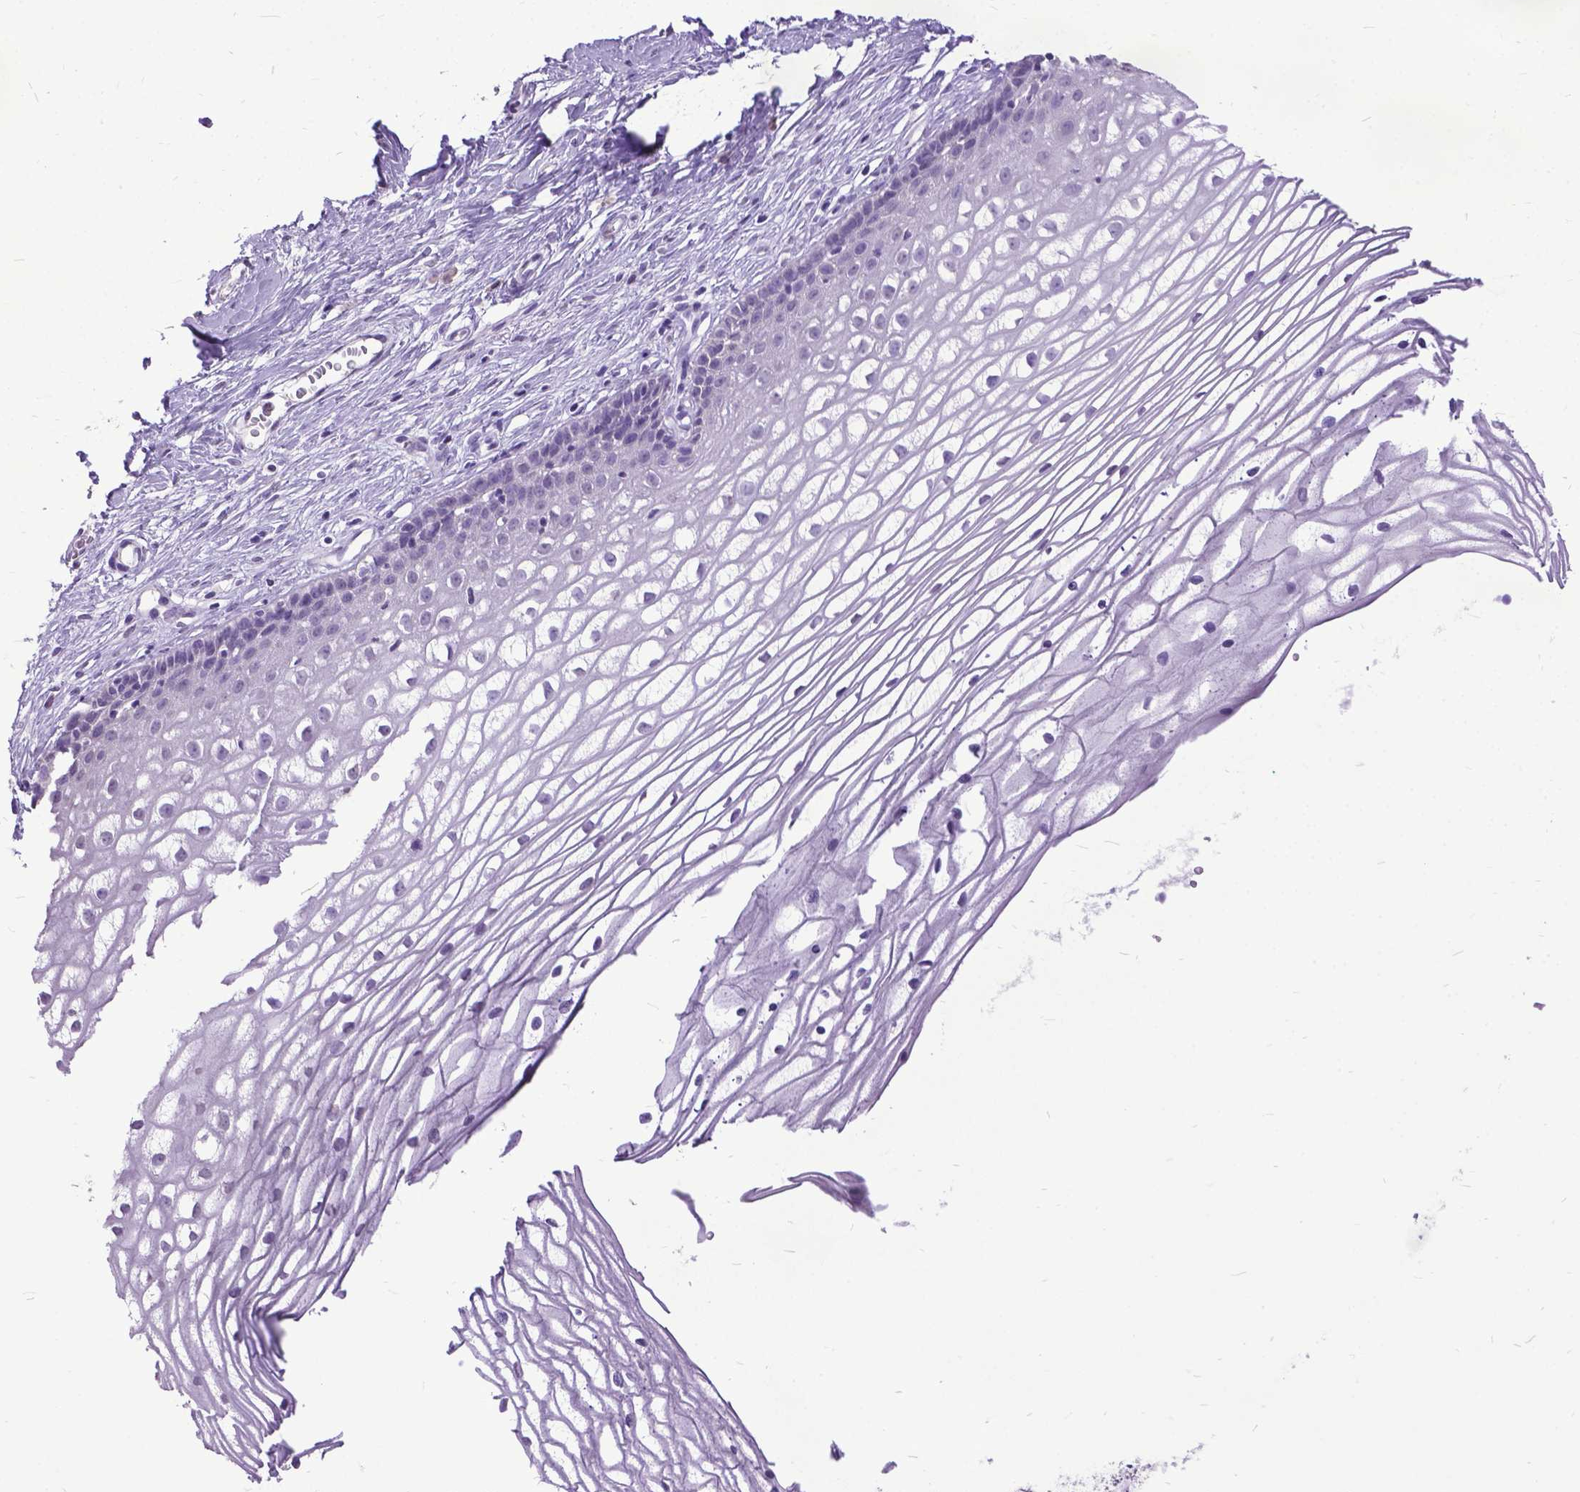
{"staining": {"intensity": "negative", "quantity": "none", "location": "none"}, "tissue": "cervix", "cell_type": "Glandular cells", "image_type": "normal", "snomed": [{"axis": "morphology", "description": "Normal tissue, NOS"}, {"axis": "topography", "description": "Cervix"}], "caption": "Immunohistochemistry image of unremarkable cervix: cervix stained with DAB reveals no significant protein positivity in glandular cells. (DAB immunohistochemistry (IHC), high magnification).", "gene": "MARCHF10", "patient": {"sex": "female", "age": 40}}